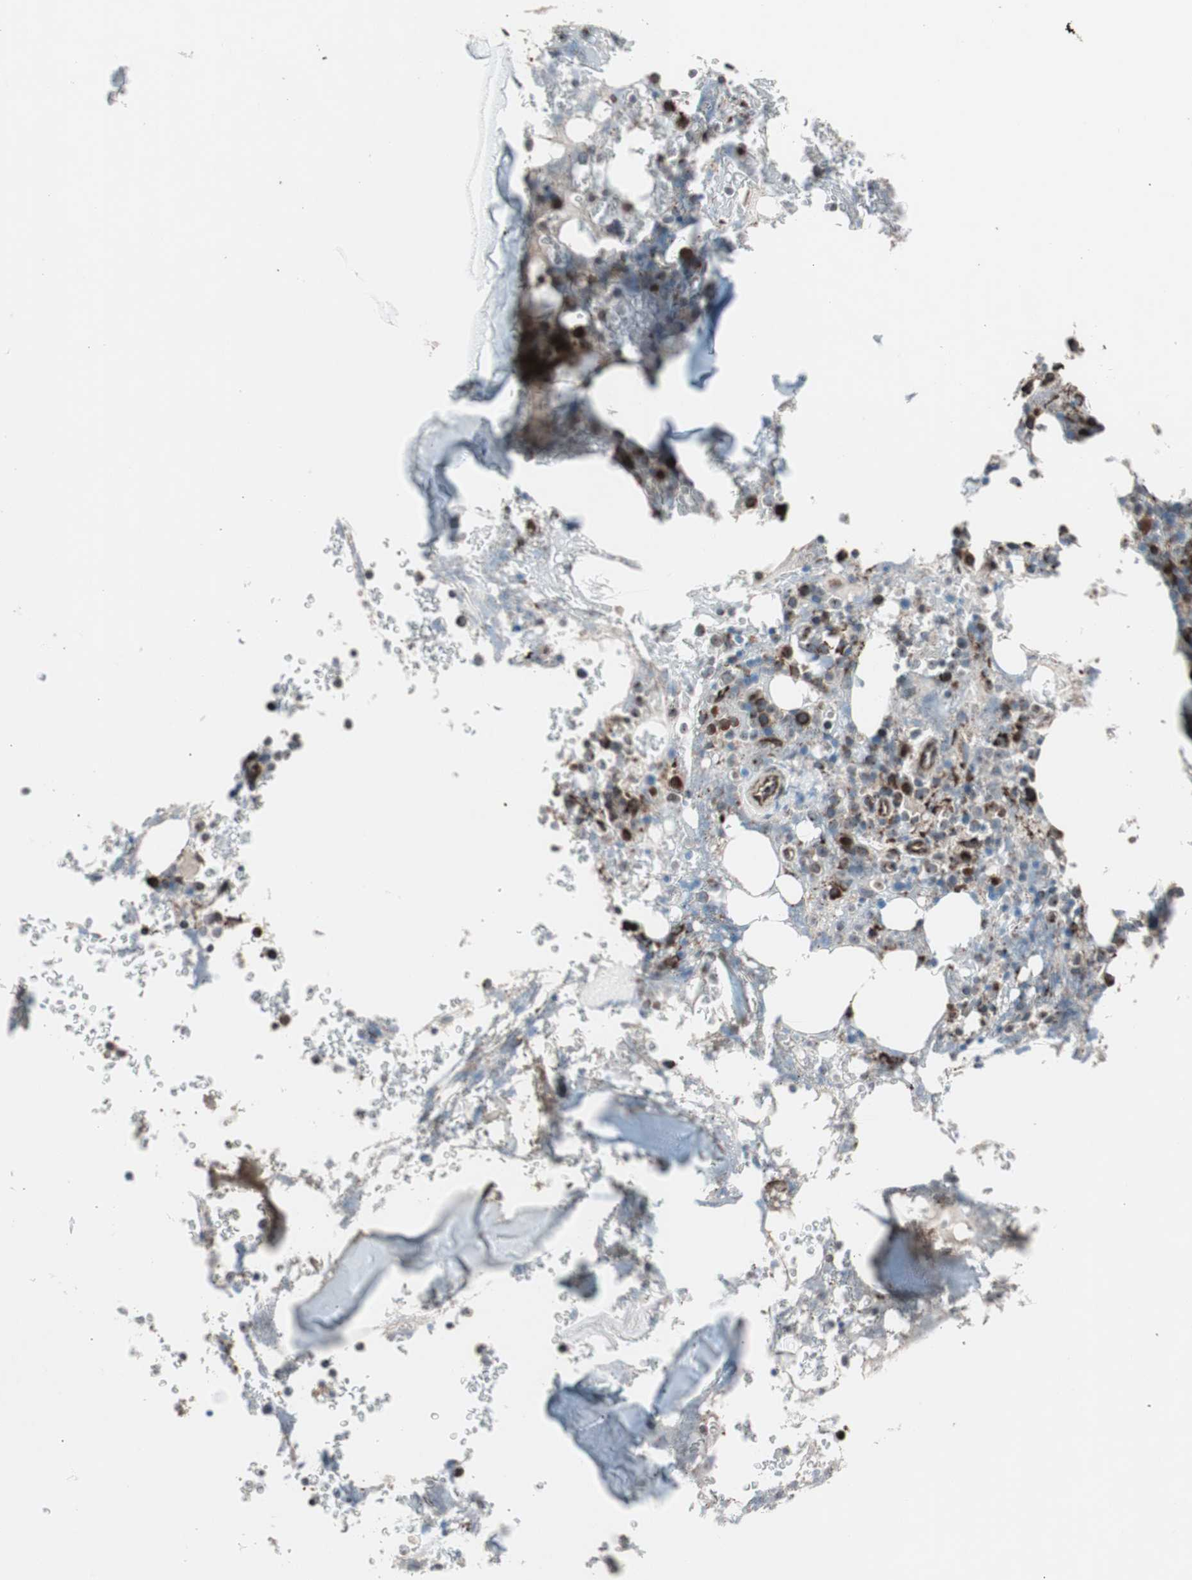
{"staining": {"intensity": "strong", "quantity": "<25%", "location": "cytoplasmic/membranous"}, "tissue": "bone marrow", "cell_type": "Hematopoietic cells", "image_type": "normal", "snomed": [{"axis": "morphology", "description": "Normal tissue, NOS"}, {"axis": "topography", "description": "Bone marrow"}], "caption": "The histopathology image reveals staining of unremarkable bone marrow, revealing strong cytoplasmic/membranous protein staining (brown color) within hematopoietic cells.", "gene": "CCL14", "patient": {"sex": "female", "age": 66}}